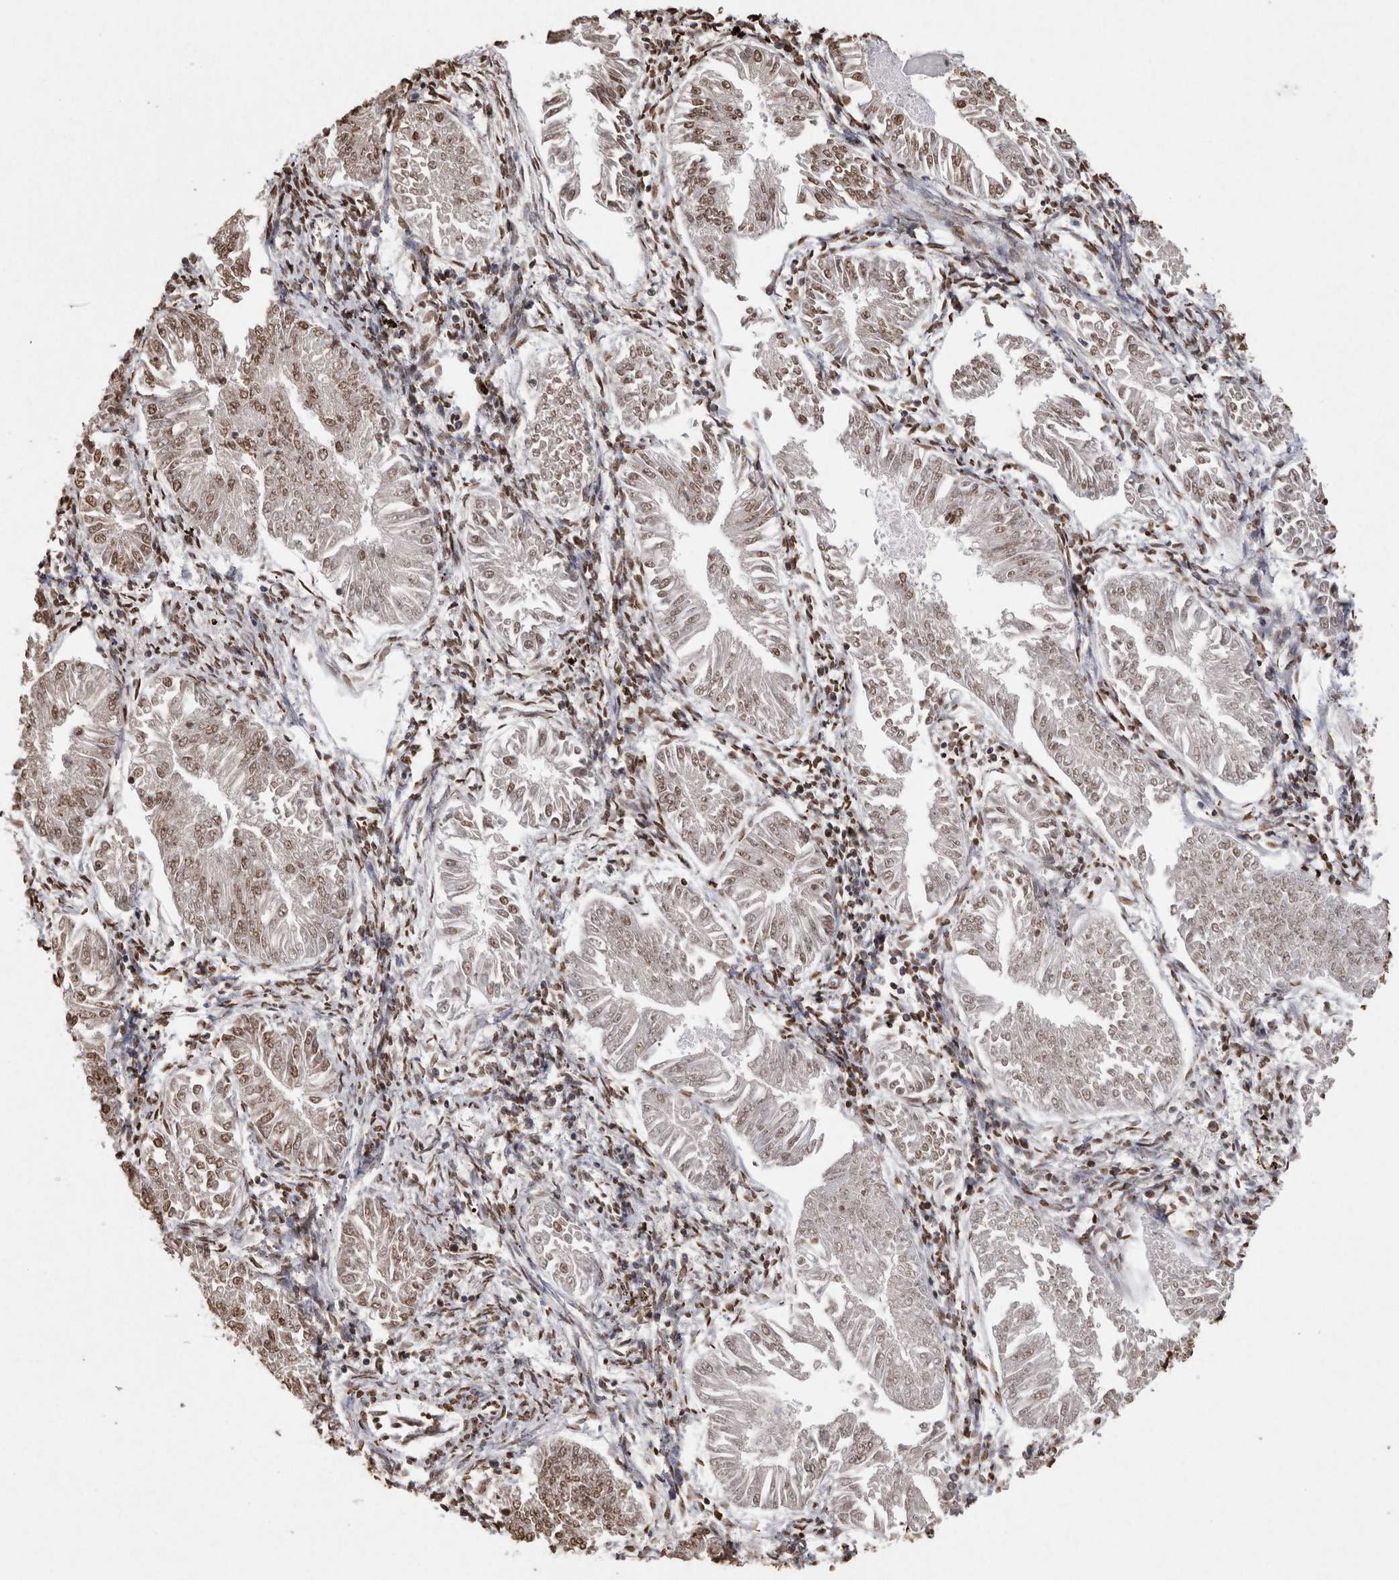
{"staining": {"intensity": "moderate", "quantity": "25%-75%", "location": "nuclear"}, "tissue": "endometrial cancer", "cell_type": "Tumor cells", "image_type": "cancer", "snomed": [{"axis": "morphology", "description": "Adenocarcinoma, NOS"}, {"axis": "topography", "description": "Endometrium"}], "caption": "This is a micrograph of immunohistochemistry staining of adenocarcinoma (endometrial), which shows moderate positivity in the nuclear of tumor cells.", "gene": "NTHL1", "patient": {"sex": "female", "age": 53}}